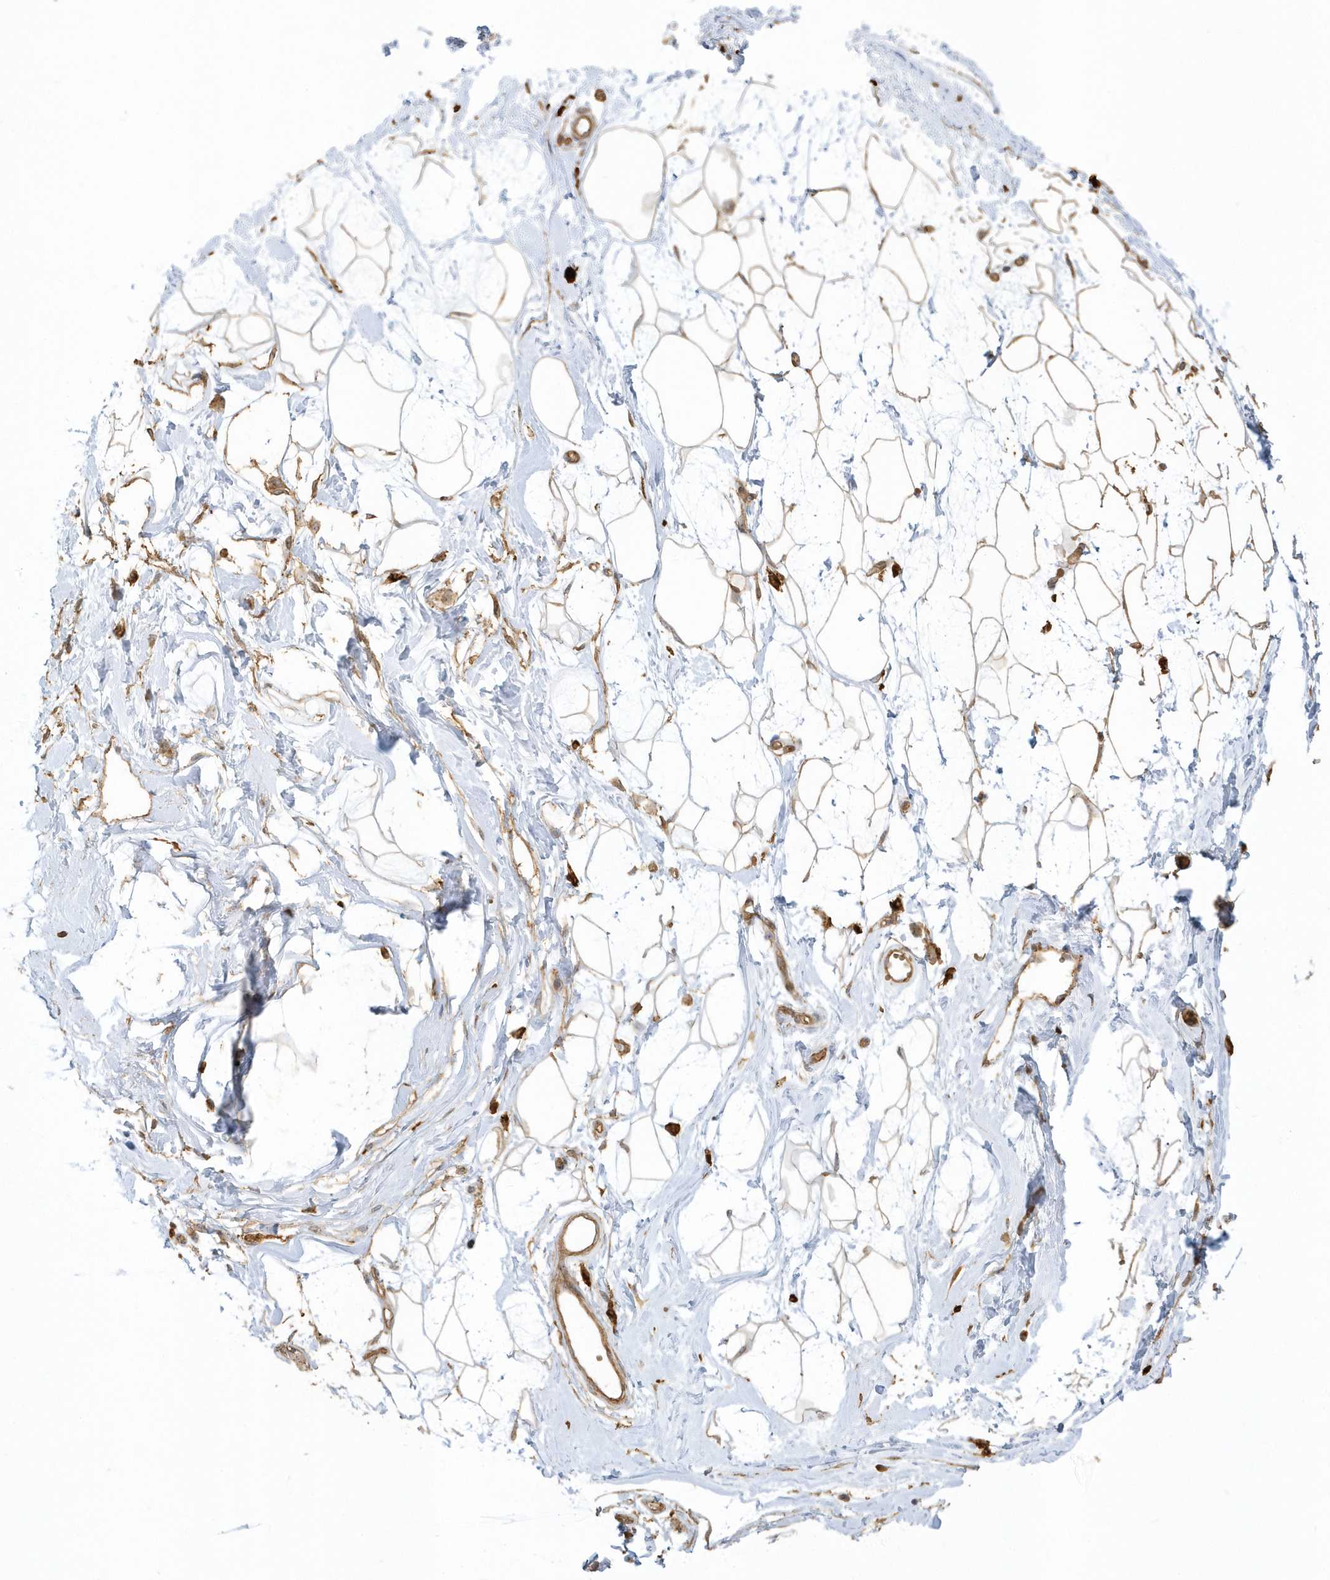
{"staining": {"intensity": "moderate", "quantity": ">75%", "location": "cytoplasmic/membranous"}, "tissue": "breast", "cell_type": "Adipocytes", "image_type": "normal", "snomed": [{"axis": "morphology", "description": "Normal tissue, NOS"}, {"axis": "topography", "description": "Breast"}], "caption": "IHC micrograph of unremarkable breast: human breast stained using immunohistochemistry displays medium levels of moderate protein expression localized specifically in the cytoplasmic/membranous of adipocytes, appearing as a cytoplasmic/membranous brown color.", "gene": "ZBTB8A", "patient": {"sex": "female", "age": 45}}